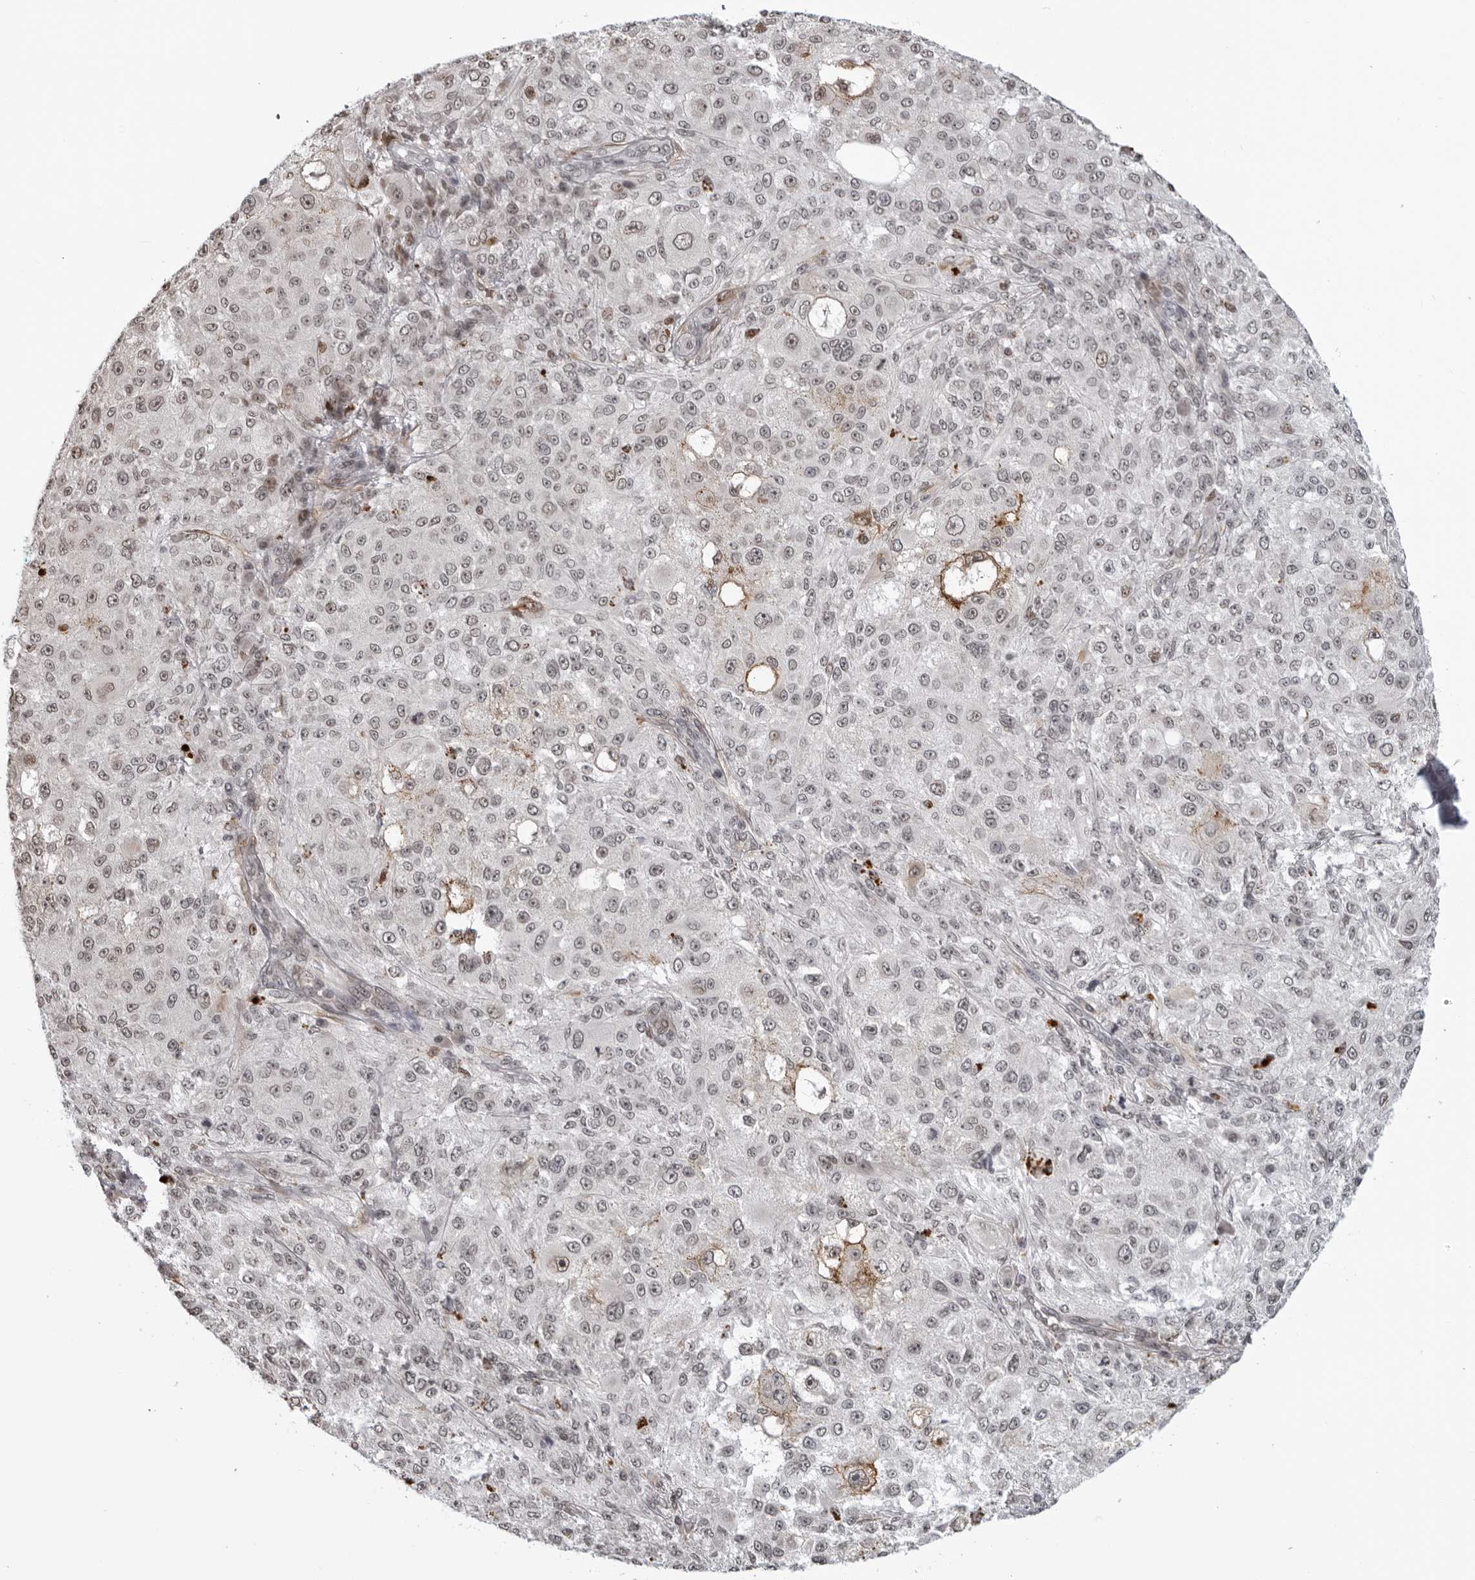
{"staining": {"intensity": "moderate", "quantity": "25%-75%", "location": "nuclear"}, "tissue": "melanoma", "cell_type": "Tumor cells", "image_type": "cancer", "snomed": [{"axis": "morphology", "description": "Necrosis, NOS"}, {"axis": "morphology", "description": "Malignant melanoma, NOS"}, {"axis": "topography", "description": "Skin"}], "caption": "Protein positivity by IHC demonstrates moderate nuclear positivity in approximately 25%-75% of tumor cells in malignant melanoma. Using DAB (3,3'-diaminobenzidine) (brown) and hematoxylin (blue) stains, captured at high magnification using brightfield microscopy.", "gene": "MAF", "patient": {"sex": "female", "age": 87}}